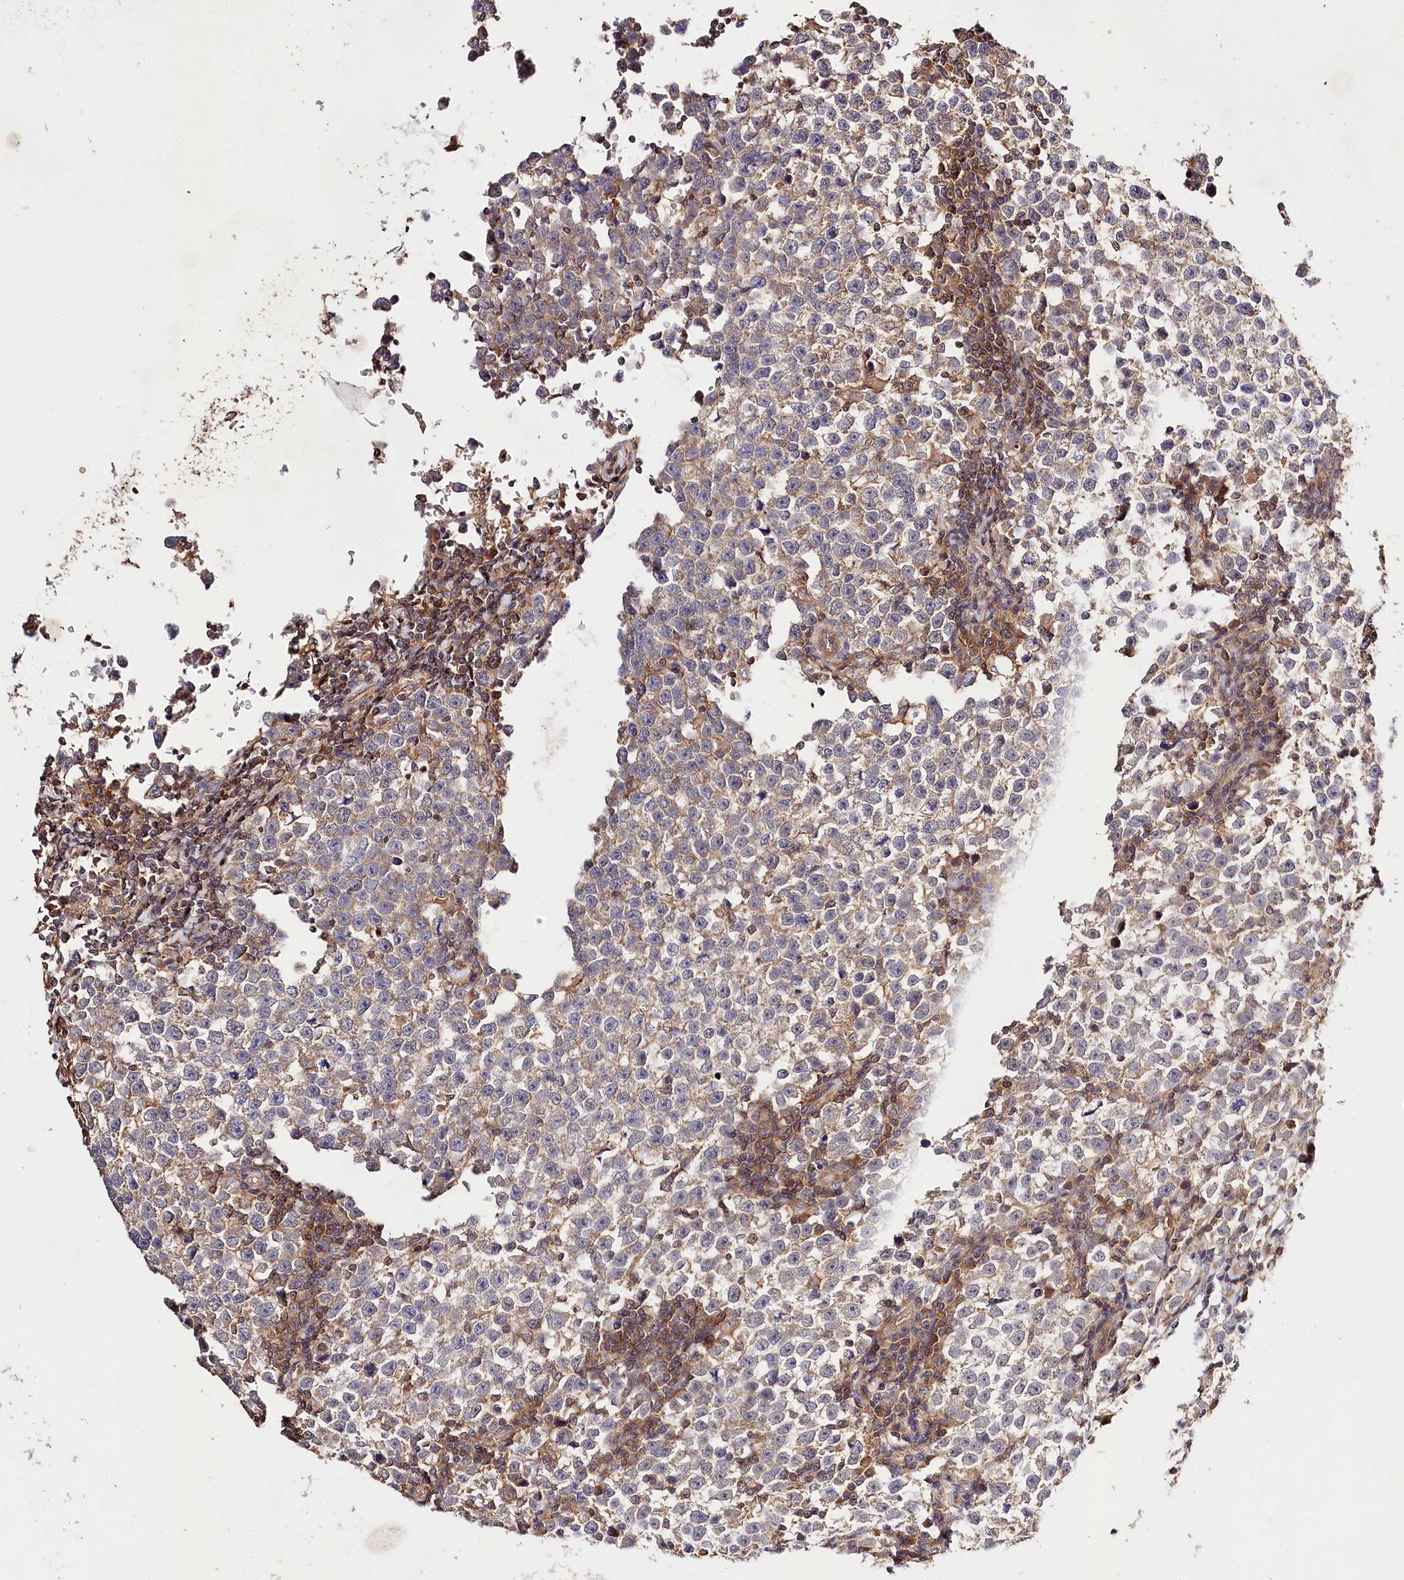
{"staining": {"intensity": "weak", "quantity": ">75%", "location": "cytoplasmic/membranous"}, "tissue": "testis cancer", "cell_type": "Tumor cells", "image_type": "cancer", "snomed": [{"axis": "morphology", "description": "Normal tissue, NOS"}, {"axis": "morphology", "description": "Seminoma, NOS"}, {"axis": "topography", "description": "Testis"}], "caption": "Seminoma (testis) stained with DAB (3,3'-diaminobenzidine) immunohistochemistry reveals low levels of weak cytoplasmic/membranous expression in about >75% of tumor cells.", "gene": "LSS", "patient": {"sex": "male", "age": 43}}